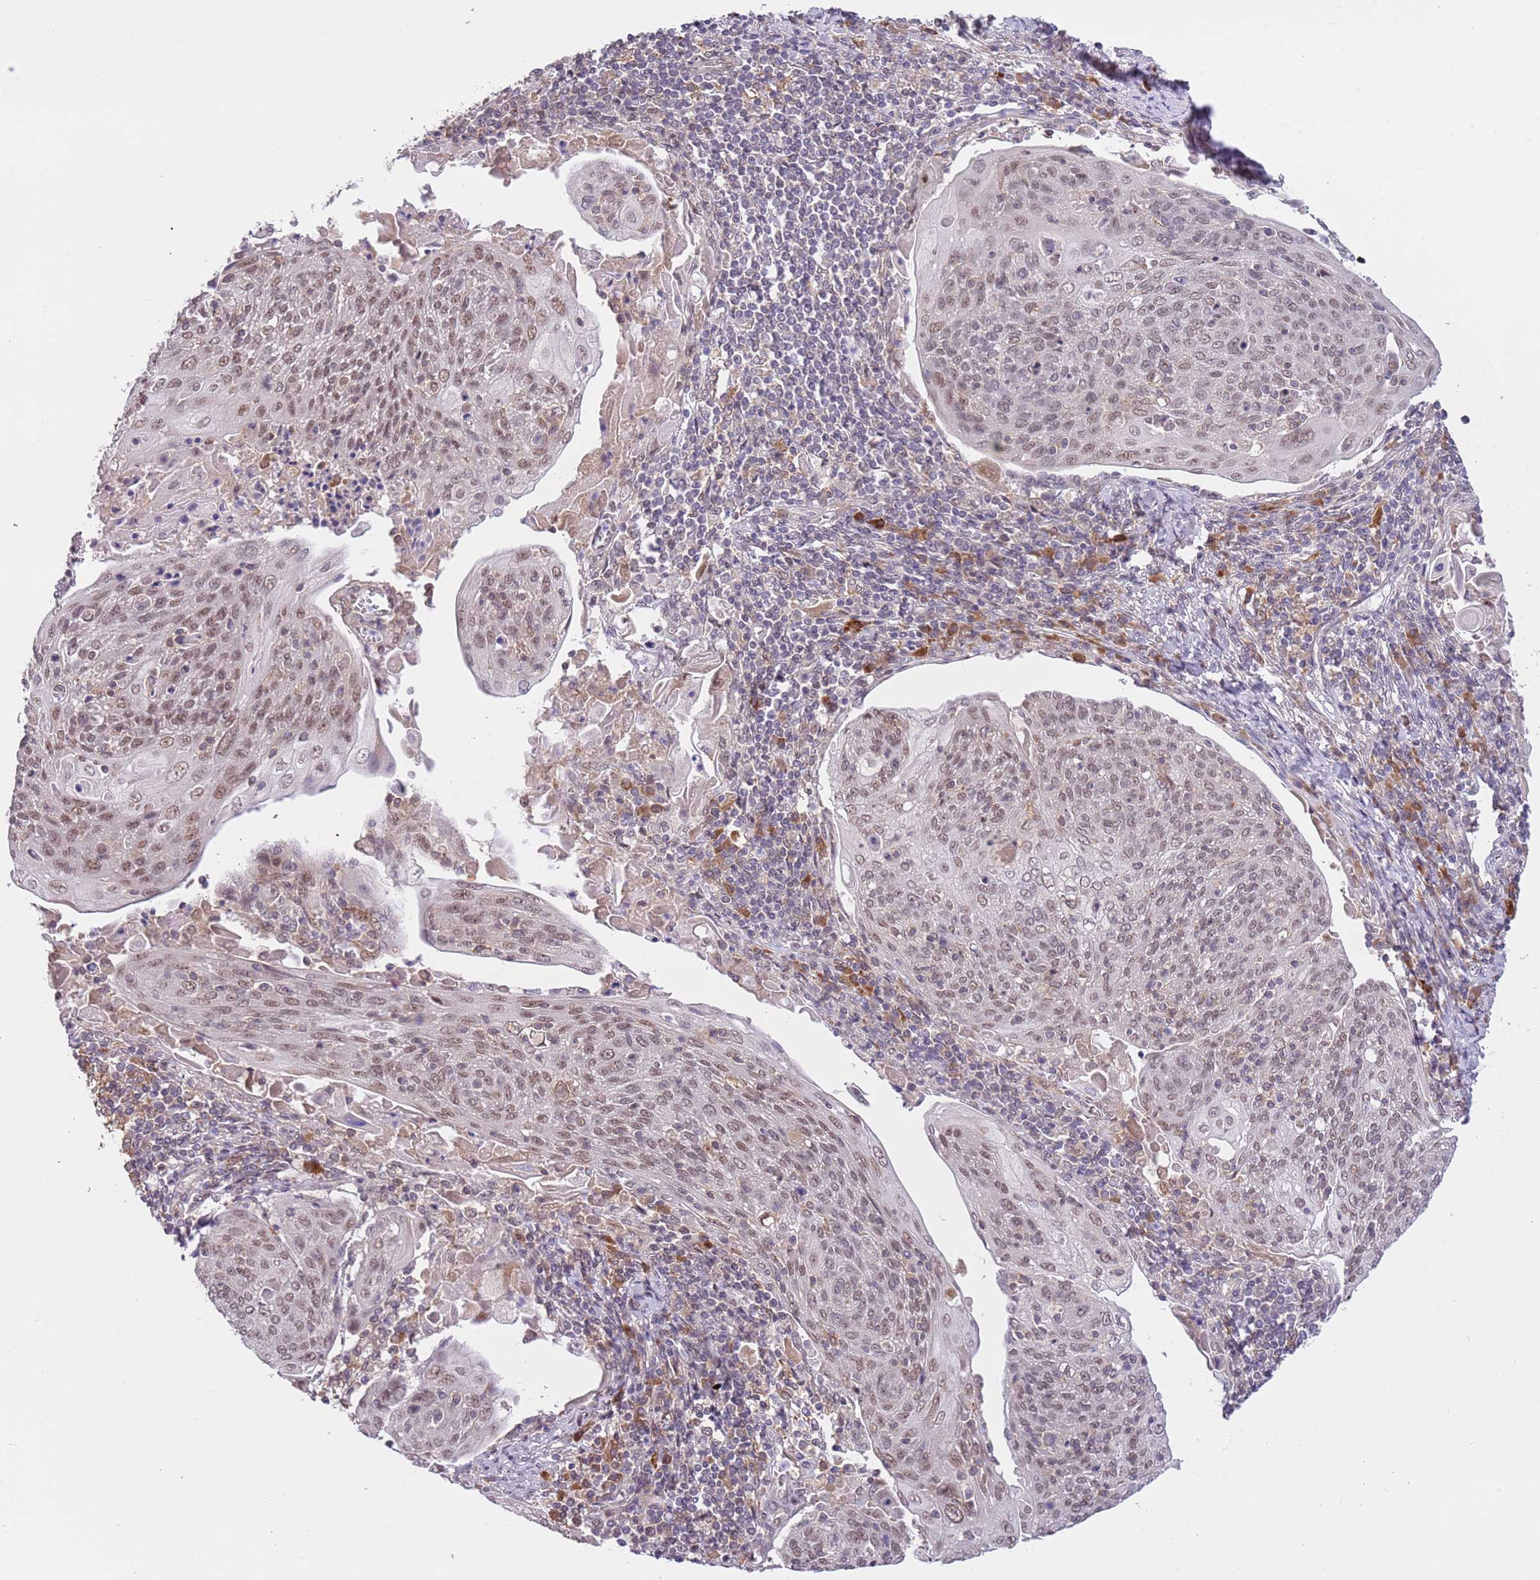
{"staining": {"intensity": "moderate", "quantity": ">75%", "location": "nuclear"}, "tissue": "cervical cancer", "cell_type": "Tumor cells", "image_type": "cancer", "snomed": [{"axis": "morphology", "description": "Squamous cell carcinoma, NOS"}, {"axis": "topography", "description": "Cervix"}], "caption": "Cervical cancer stained with DAB immunohistochemistry exhibits medium levels of moderate nuclear positivity in approximately >75% of tumor cells. (DAB = brown stain, brightfield microscopy at high magnification).", "gene": "MAGEF1", "patient": {"sex": "female", "age": 67}}